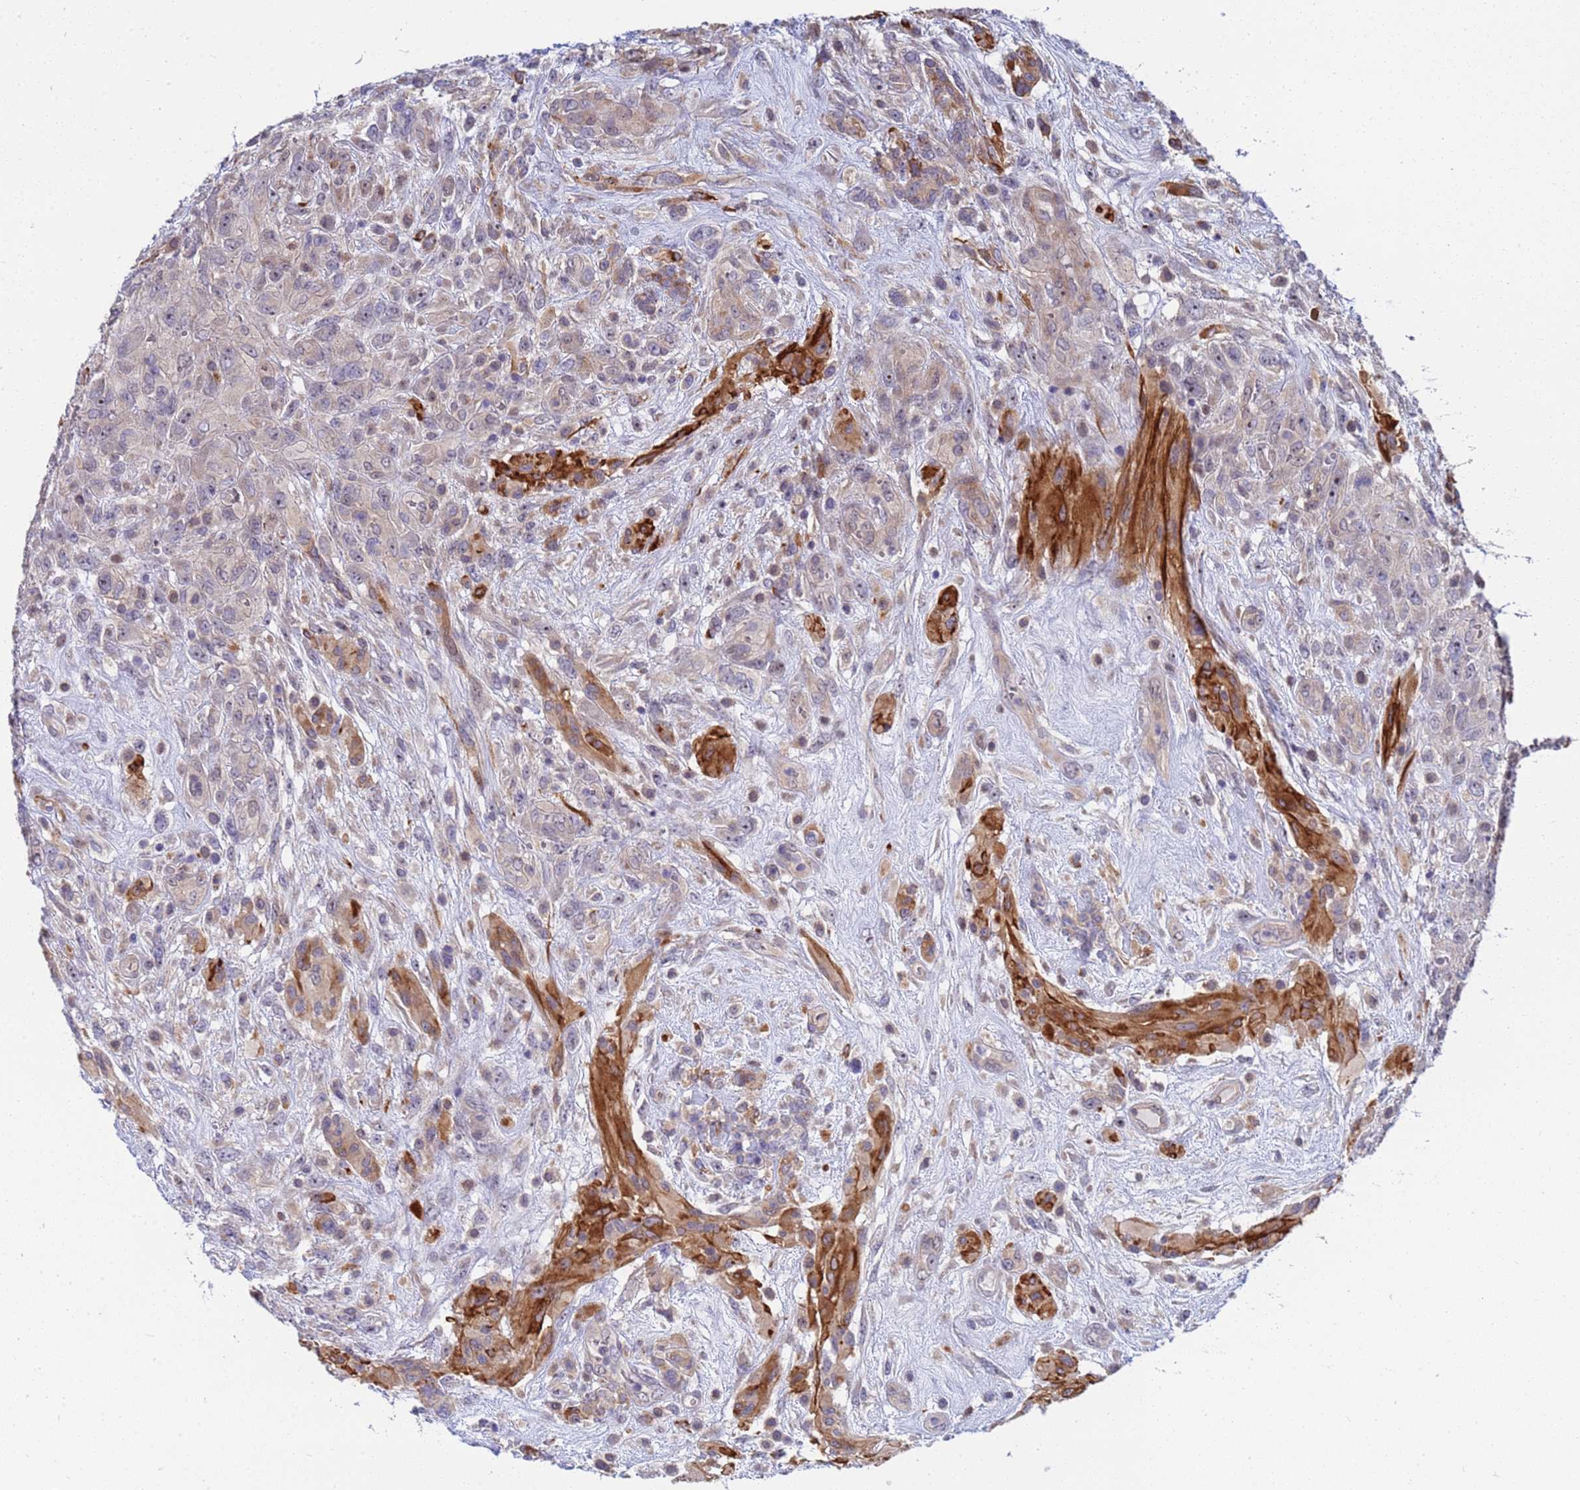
{"staining": {"intensity": "moderate", "quantity": "<25%", "location": "cytoplasmic/membranous"}, "tissue": "glioma", "cell_type": "Tumor cells", "image_type": "cancer", "snomed": [{"axis": "morphology", "description": "Glioma, malignant, High grade"}, {"axis": "topography", "description": "Brain"}], "caption": "Protein expression analysis of human glioma reveals moderate cytoplasmic/membranous positivity in approximately <25% of tumor cells. The protein of interest is shown in brown color, while the nuclei are stained blue.", "gene": "ENOSF1", "patient": {"sex": "male", "age": 61}}